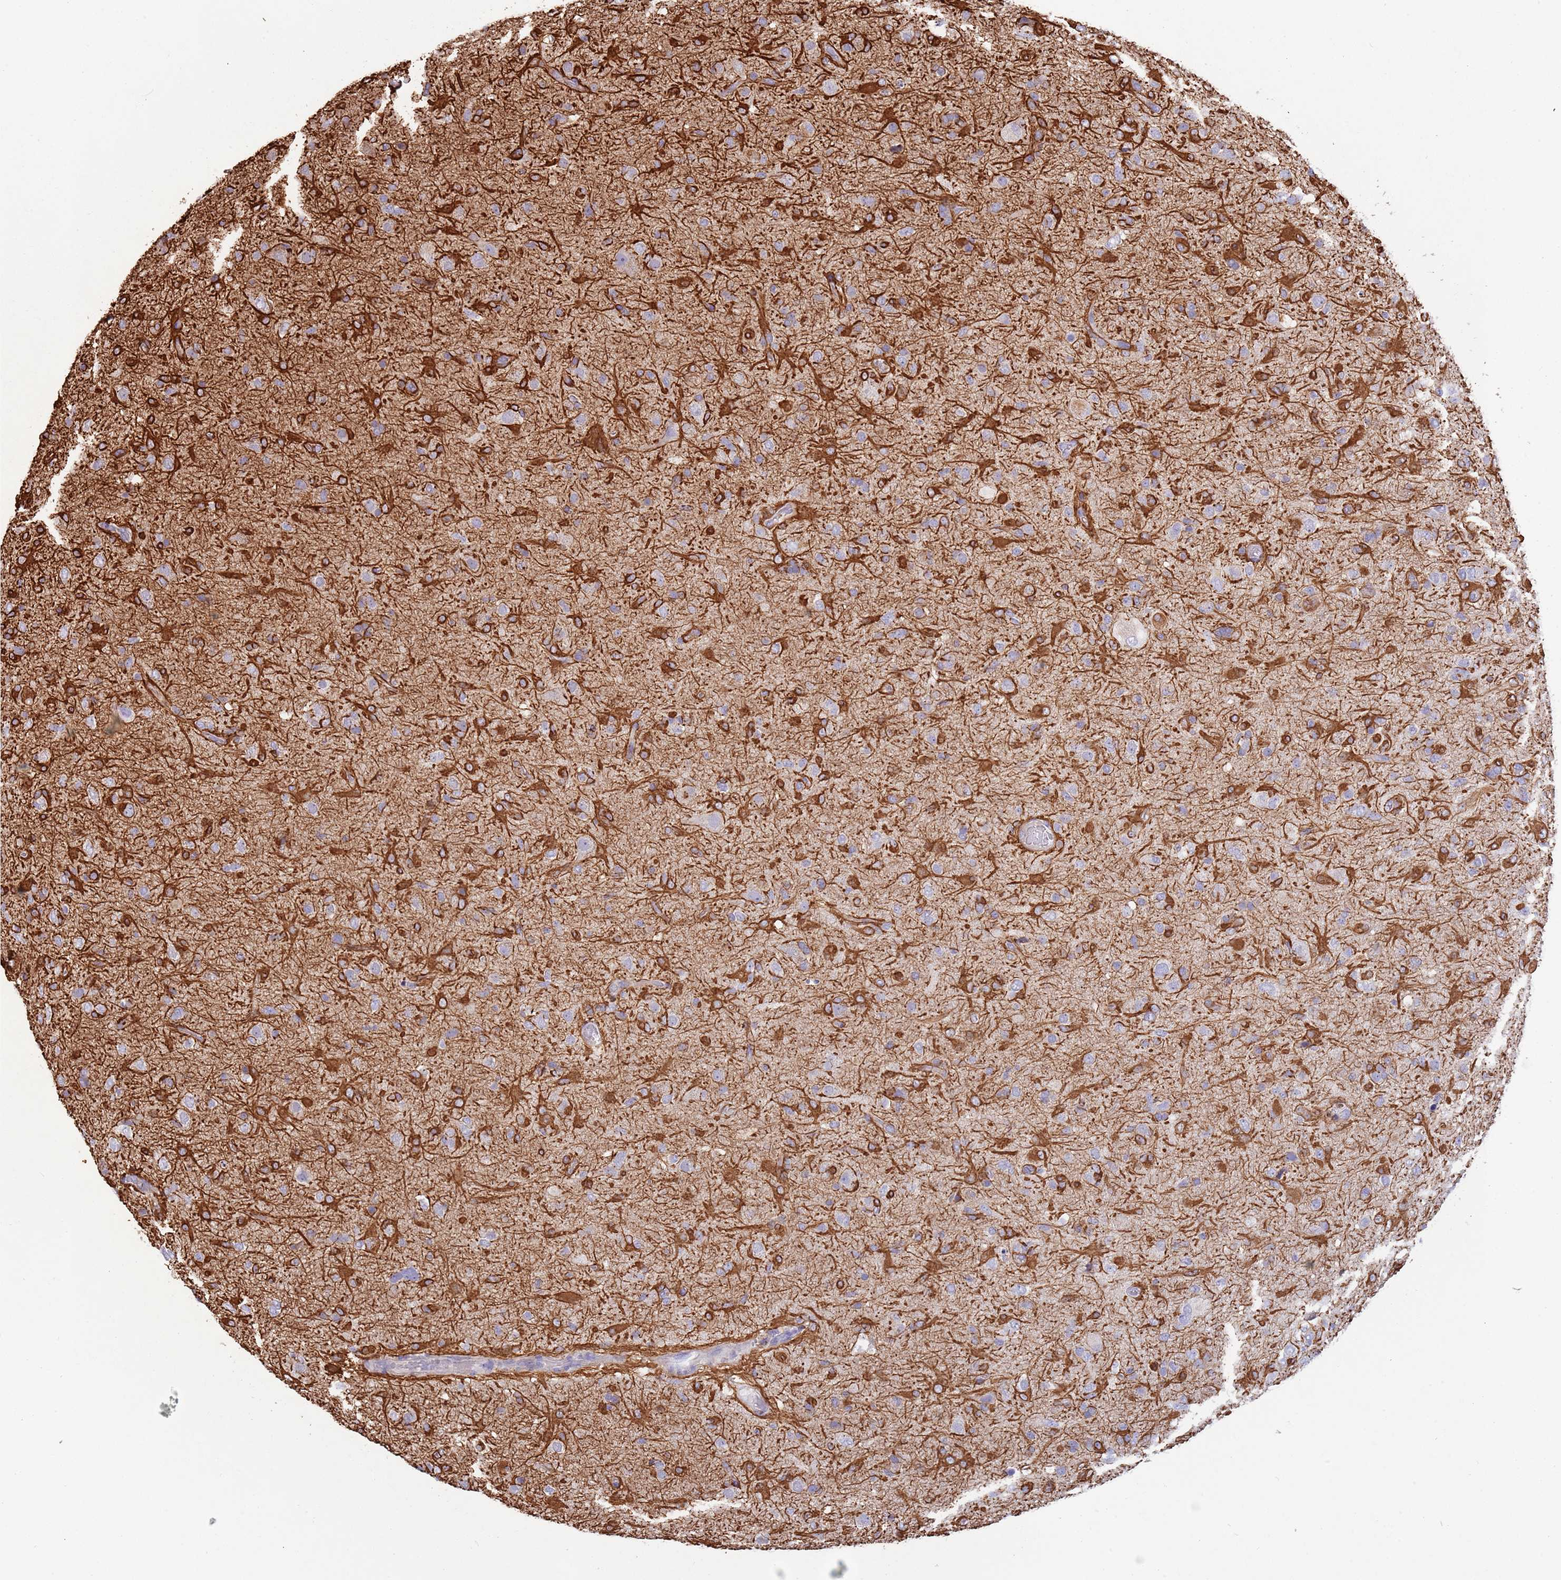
{"staining": {"intensity": "negative", "quantity": "none", "location": "none"}, "tissue": "glioma", "cell_type": "Tumor cells", "image_type": "cancer", "snomed": [{"axis": "morphology", "description": "Glioma, malignant, Low grade"}, {"axis": "topography", "description": "Brain"}], "caption": "Tumor cells show no significant protein expression in glioma.", "gene": "CABYR", "patient": {"sex": "male", "age": 65}}